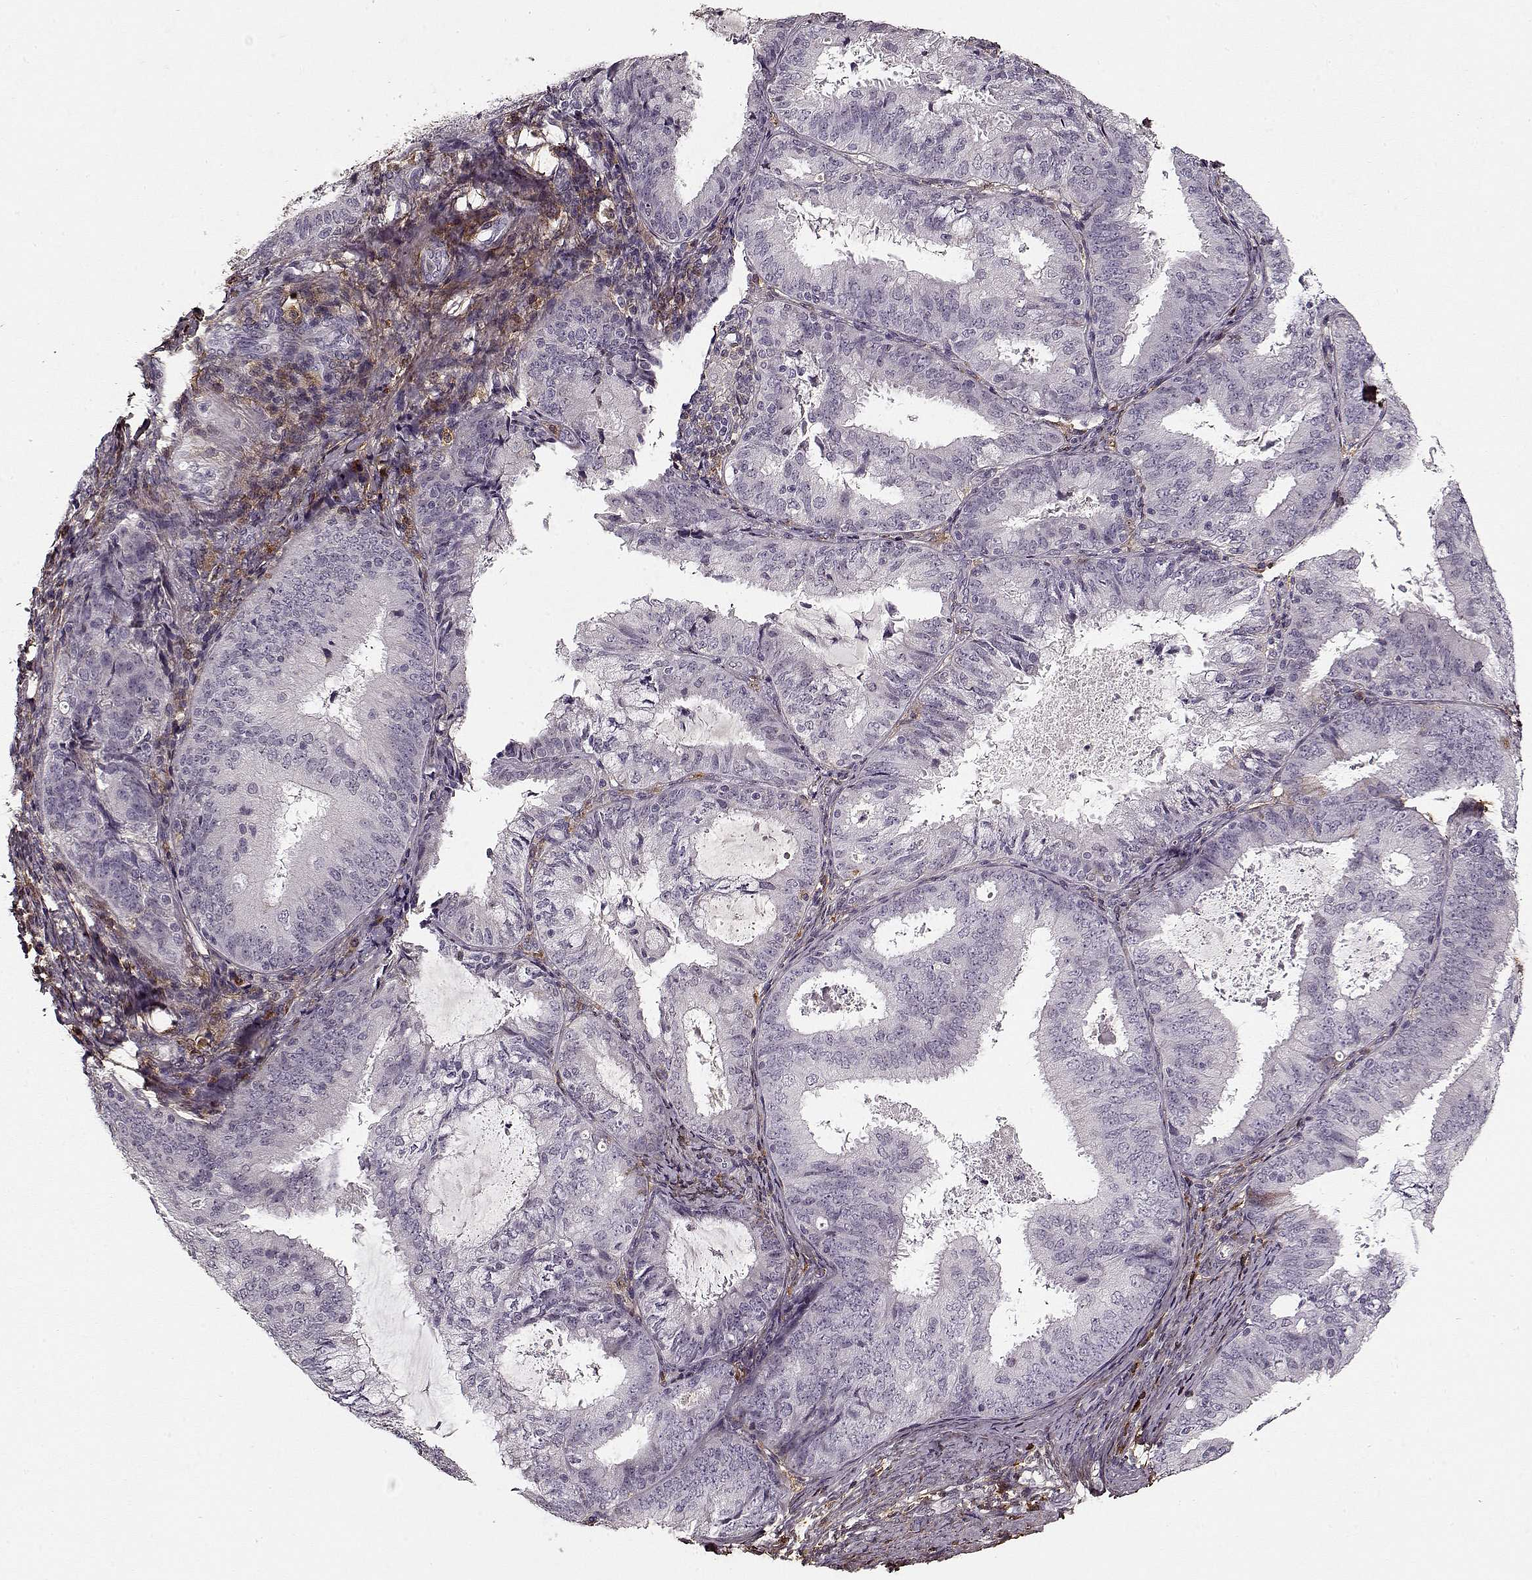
{"staining": {"intensity": "negative", "quantity": "none", "location": "none"}, "tissue": "endometrial cancer", "cell_type": "Tumor cells", "image_type": "cancer", "snomed": [{"axis": "morphology", "description": "Adenocarcinoma, NOS"}, {"axis": "topography", "description": "Endometrium"}], "caption": "An image of human endometrial adenocarcinoma is negative for staining in tumor cells.", "gene": "LUM", "patient": {"sex": "female", "age": 57}}